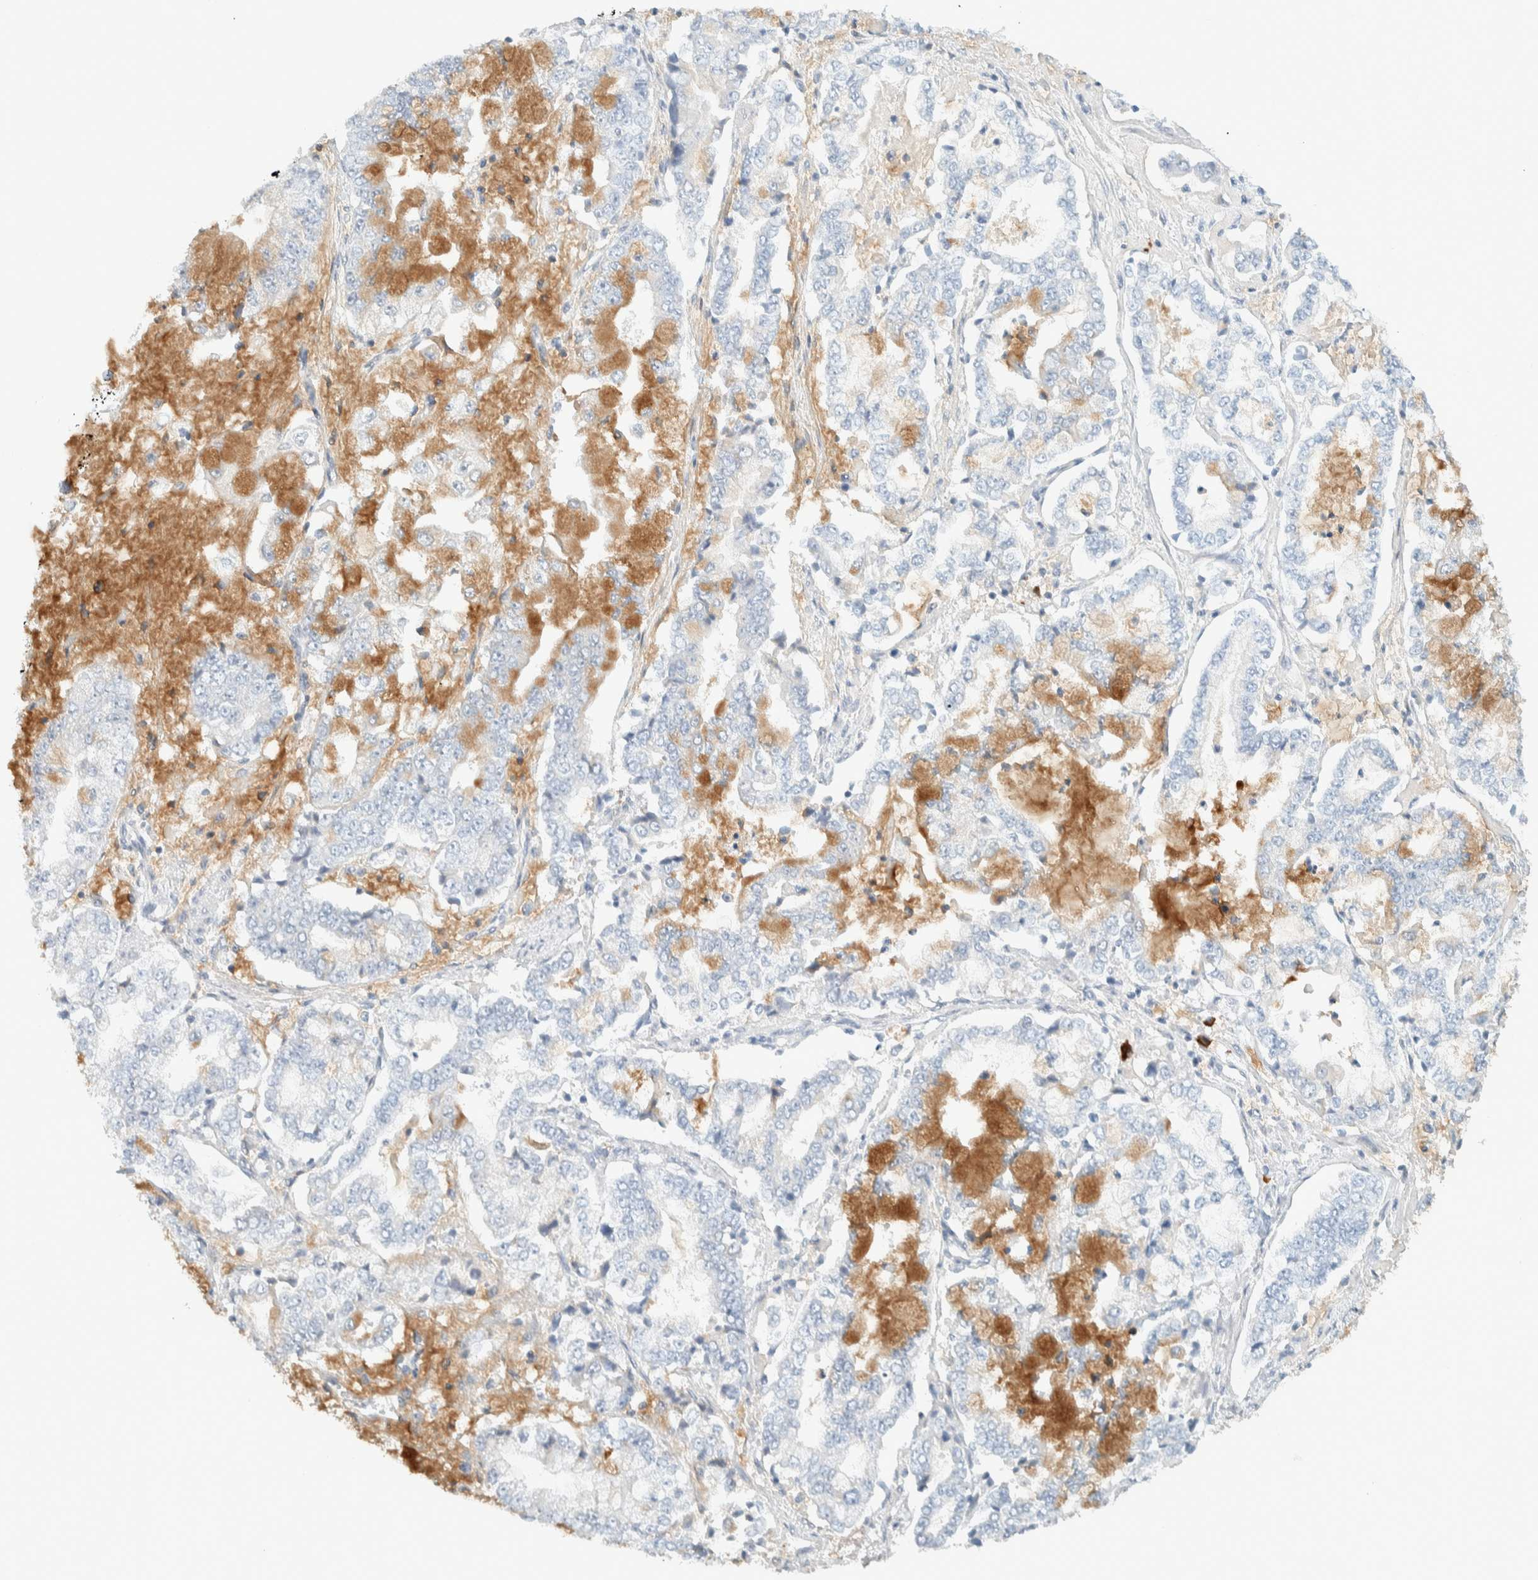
{"staining": {"intensity": "moderate", "quantity": "<25%", "location": "cytoplasmic/membranous"}, "tissue": "stomach cancer", "cell_type": "Tumor cells", "image_type": "cancer", "snomed": [{"axis": "morphology", "description": "Adenocarcinoma, NOS"}, {"axis": "topography", "description": "Stomach"}], "caption": "A brown stain shows moderate cytoplasmic/membranous expression of a protein in human adenocarcinoma (stomach) tumor cells.", "gene": "ARHGAP27", "patient": {"sex": "male", "age": 76}}